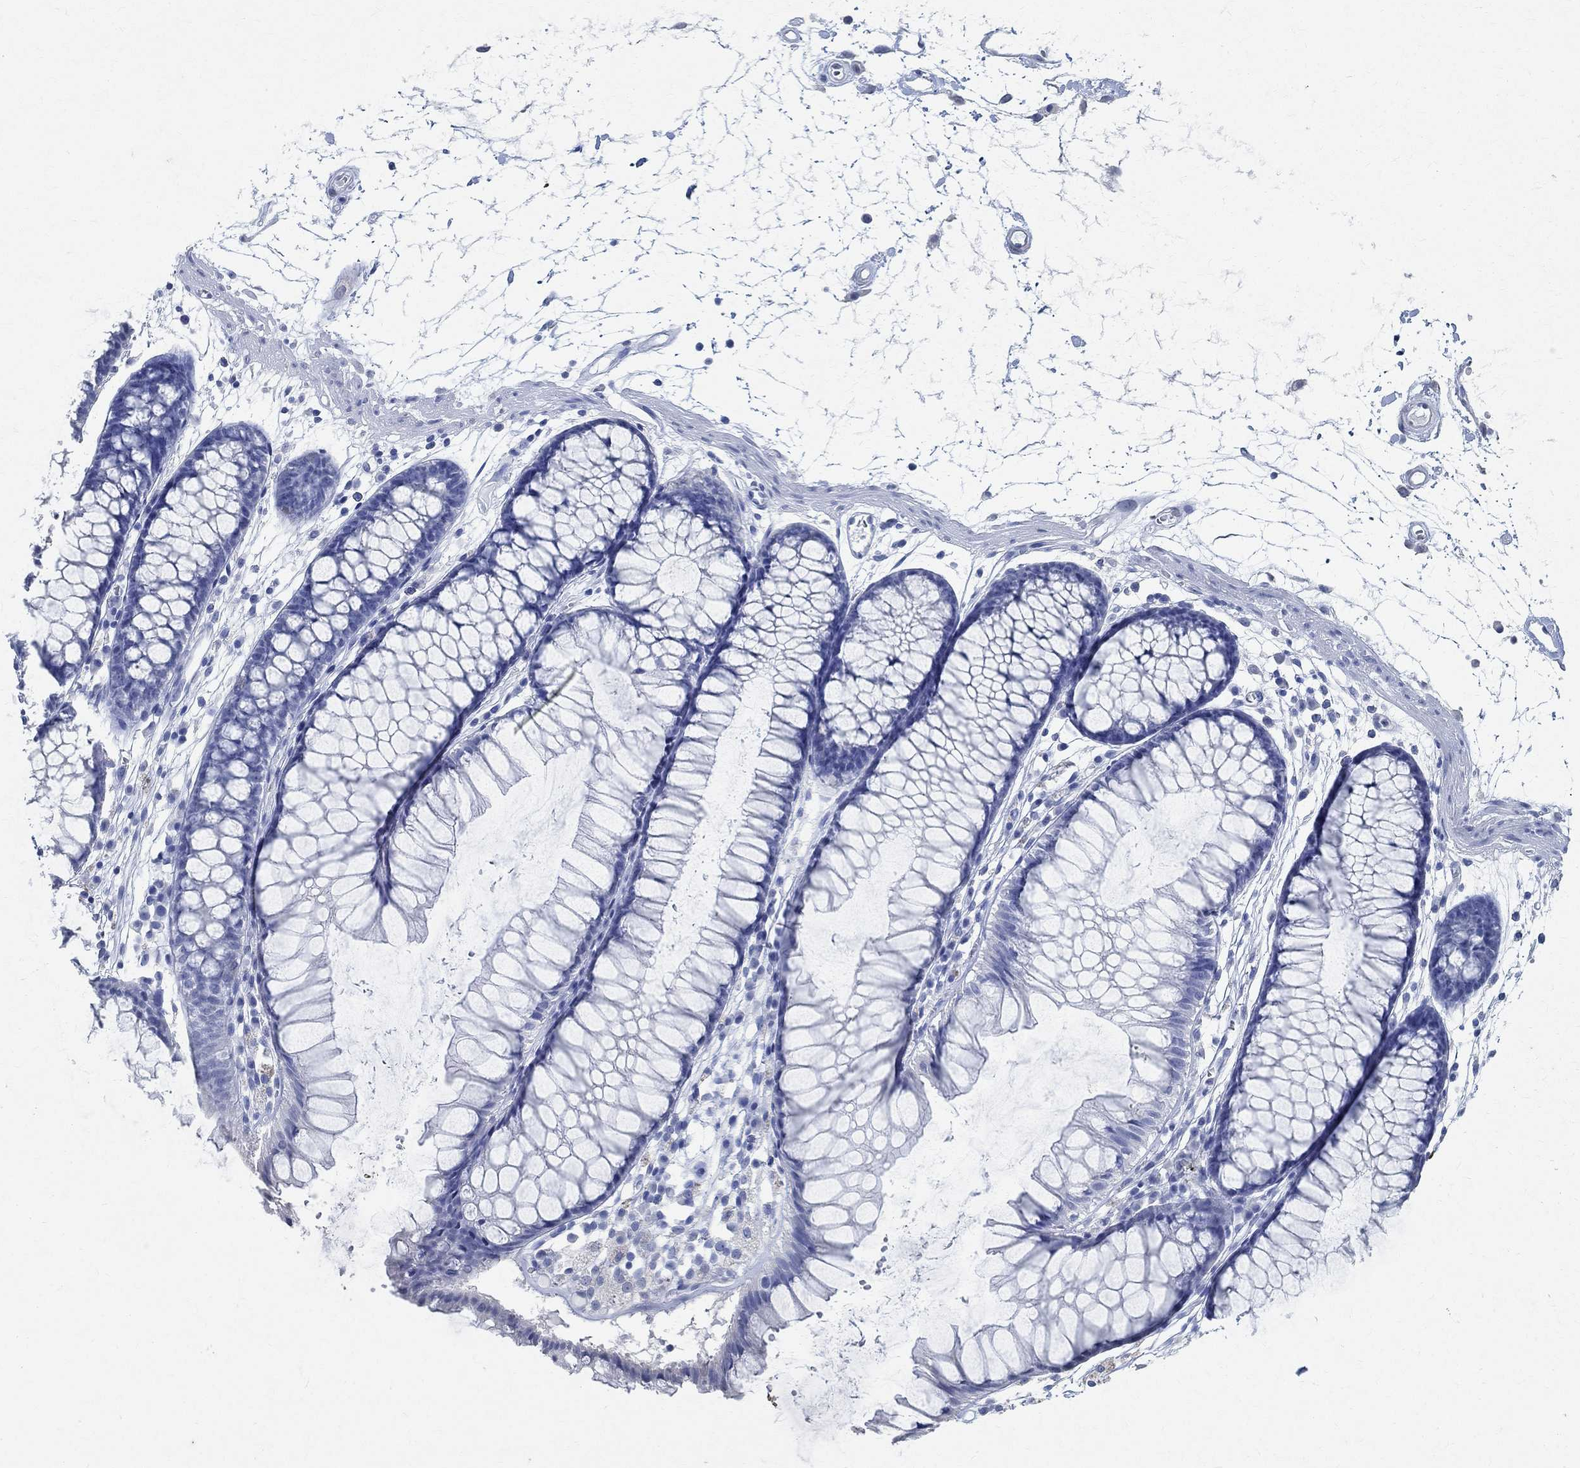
{"staining": {"intensity": "negative", "quantity": "none", "location": "none"}, "tissue": "colon", "cell_type": "Endothelial cells", "image_type": "normal", "snomed": [{"axis": "morphology", "description": "Normal tissue, NOS"}, {"axis": "morphology", "description": "Adenocarcinoma, NOS"}, {"axis": "topography", "description": "Colon"}], "caption": "An immunohistochemistry histopathology image of benign colon is shown. There is no staining in endothelial cells of colon. The staining was performed using DAB to visualize the protein expression in brown, while the nuclei were stained in blue with hematoxylin (Magnification: 20x).", "gene": "TMEM221", "patient": {"sex": "male", "age": 65}}